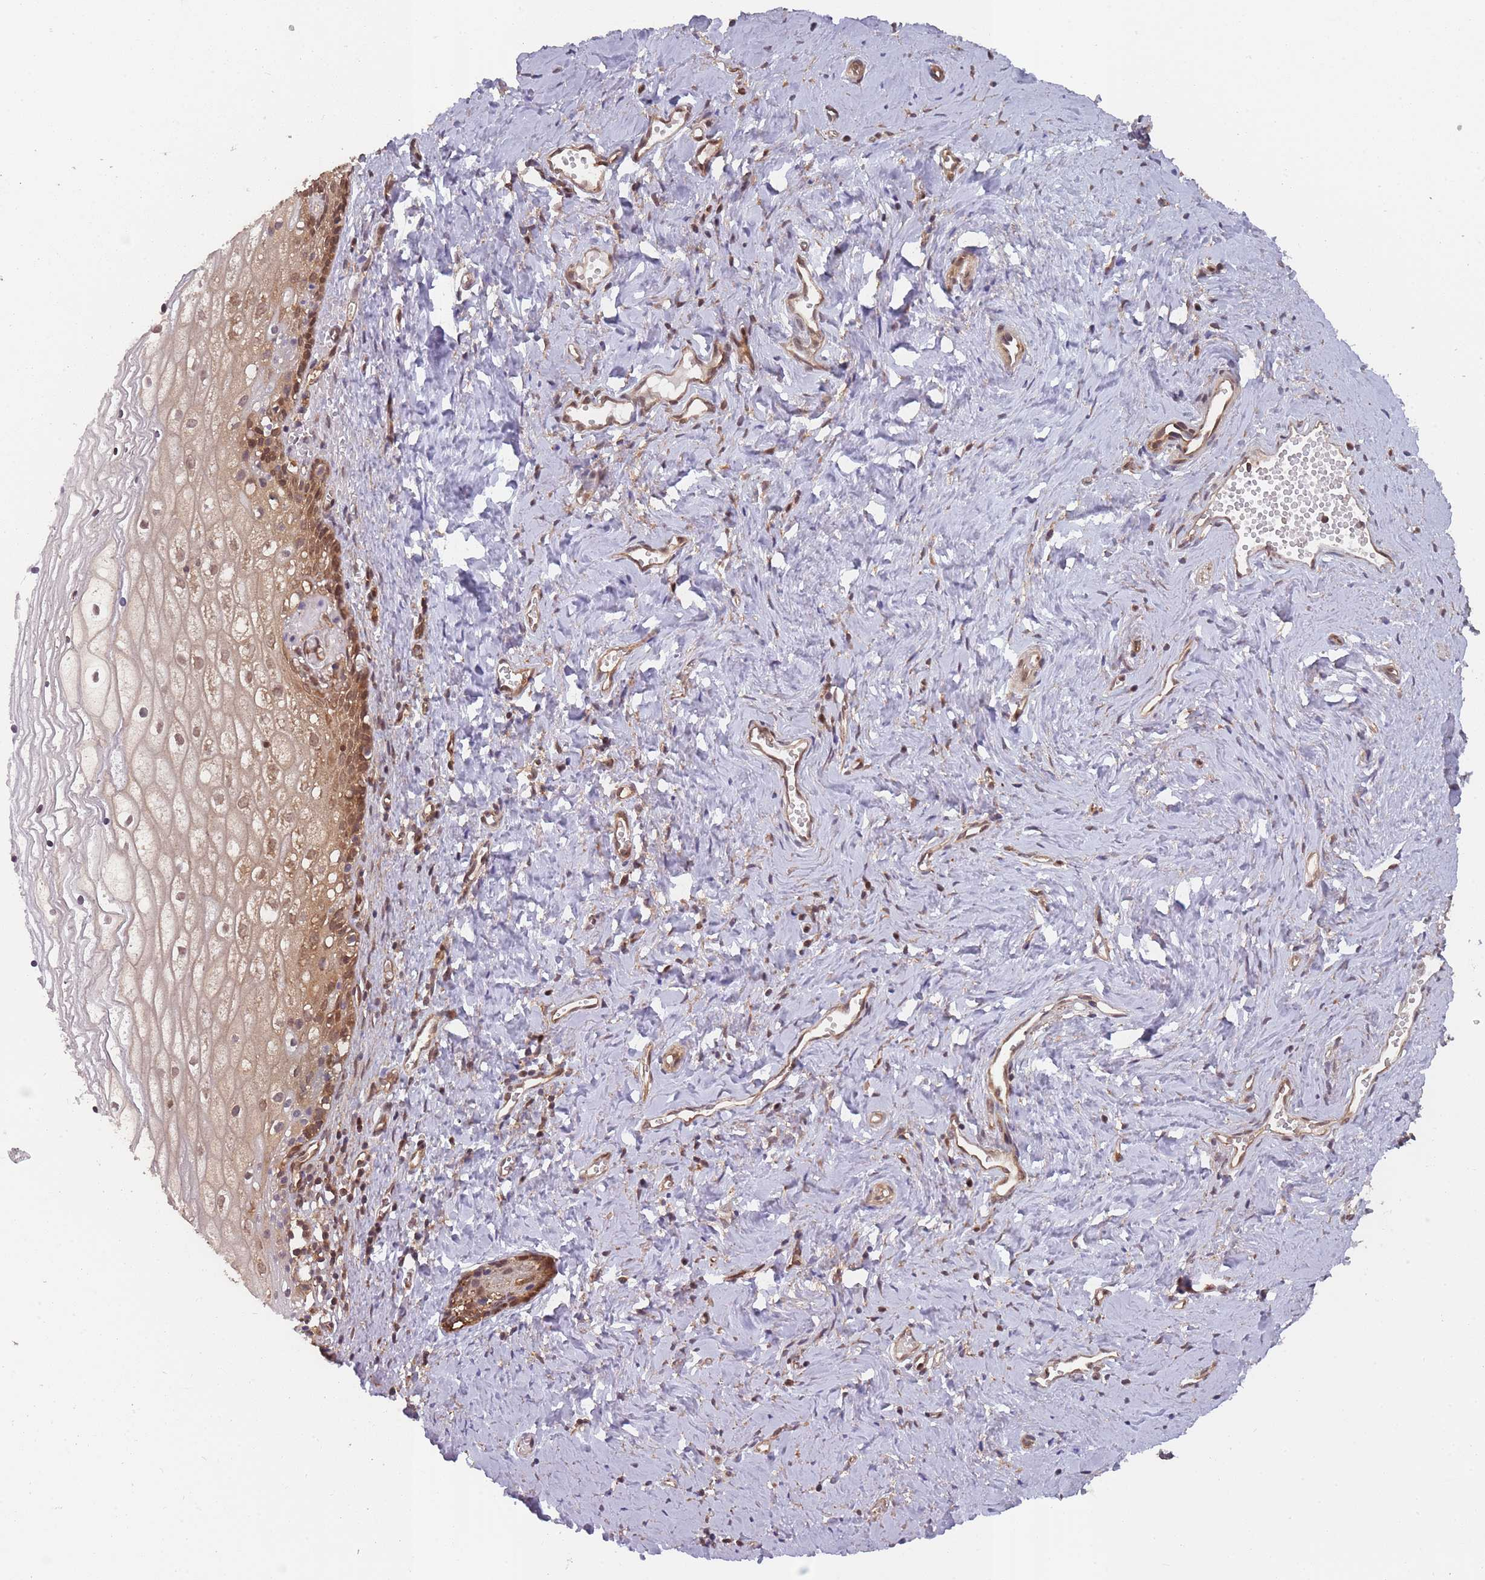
{"staining": {"intensity": "moderate", "quantity": ">75%", "location": "cytoplasmic/membranous,nuclear"}, "tissue": "vagina", "cell_type": "Squamous epithelial cells", "image_type": "normal", "snomed": [{"axis": "morphology", "description": "Normal tissue, NOS"}, {"axis": "topography", "description": "Vagina"}], "caption": "Brown immunohistochemical staining in unremarkable human vagina displays moderate cytoplasmic/membranous,nuclear expression in approximately >75% of squamous epithelial cells.", "gene": "PPP6R3", "patient": {"sex": "female", "age": 59}}